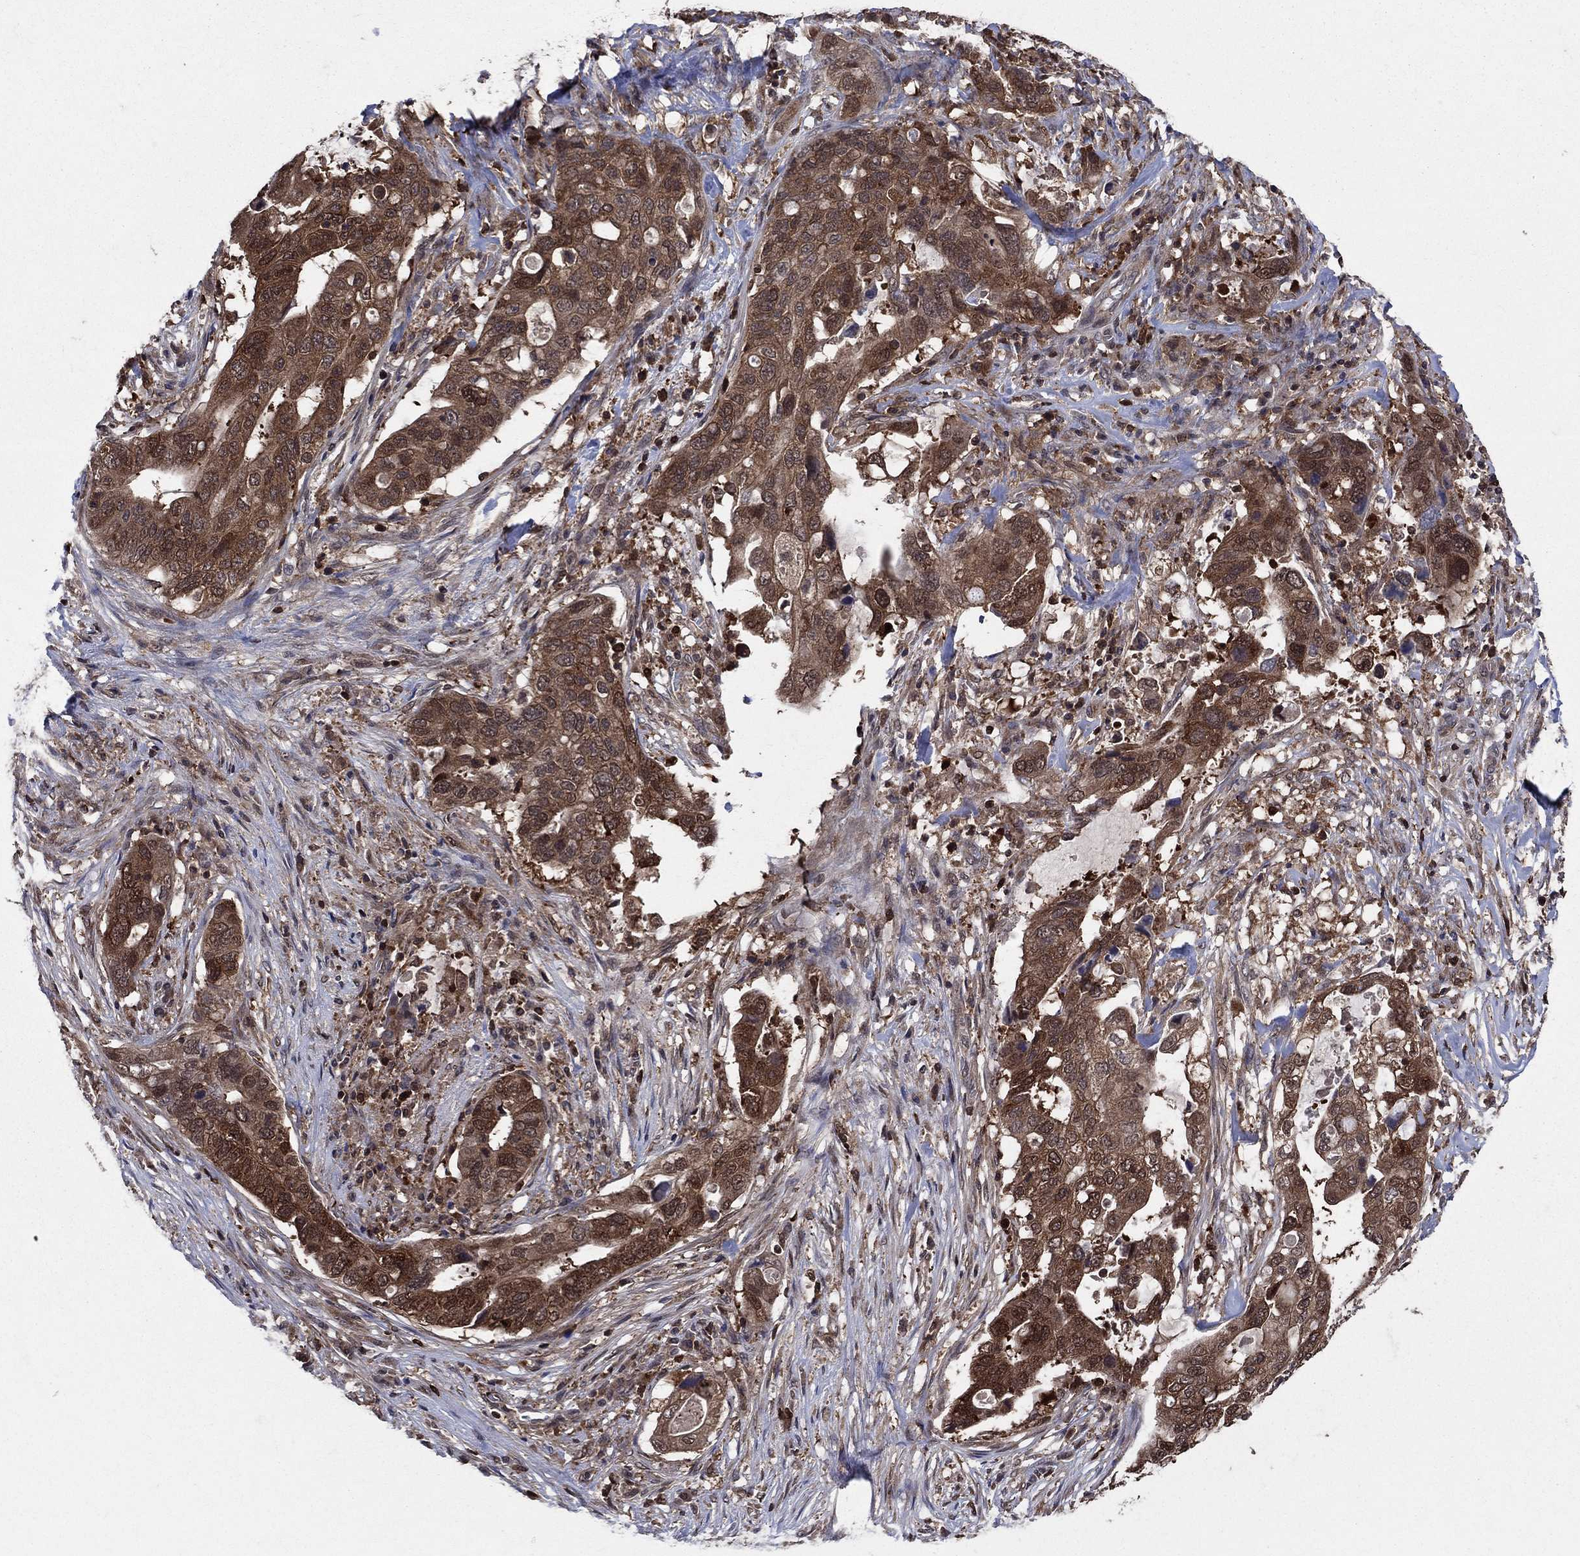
{"staining": {"intensity": "strong", "quantity": ">75%", "location": "cytoplasmic/membranous"}, "tissue": "stomach cancer", "cell_type": "Tumor cells", "image_type": "cancer", "snomed": [{"axis": "morphology", "description": "Adenocarcinoma, NOS"}, {"axis": "topography", "description": "Stomach"}], "caption": "Strong cytoplasmic/membranous positivity for a protein is seen in about >75% of tumor cells of stomach adenocarcinoma using IHC.", "gene": "CACYBP", "patient": {"sex": "male", "age": 54}}